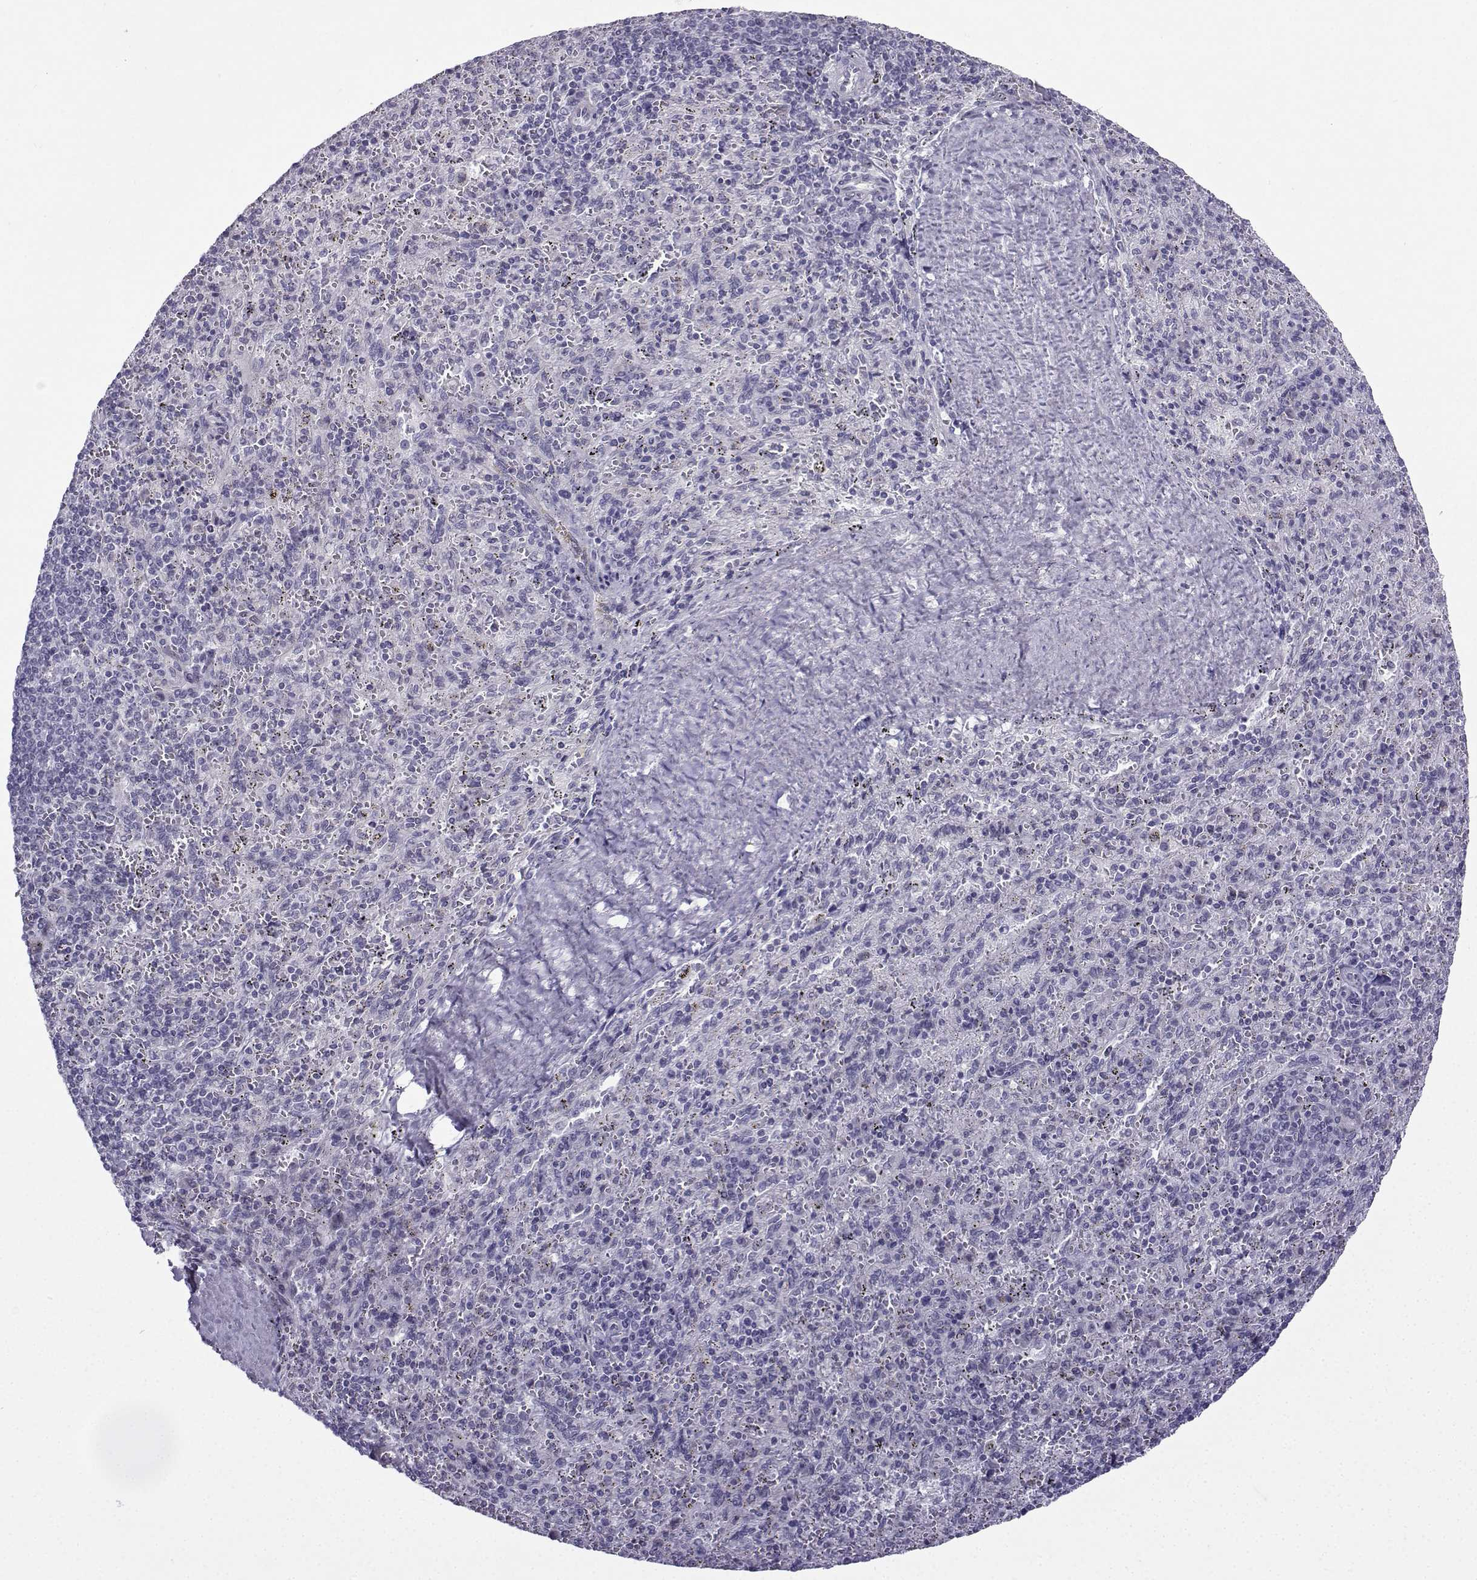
{"staining": {"intensity": "negative", "quantity": "none", "location": "none"}, "tissue": "spleen", "cell_type": "Cells in red pulp", "image_type": "normal", "snomed": [{"axis": "morphology", "description": "Normal tissue, NOS"}, {"axis": "topography", "description": "Spleen"}], "caption": "Normal spleen was stained to show a protein in brown. There is no significant expression in cells in red pulp.", "gene": "CFAP53", "patient": {"sex": "male", "age": 57}}